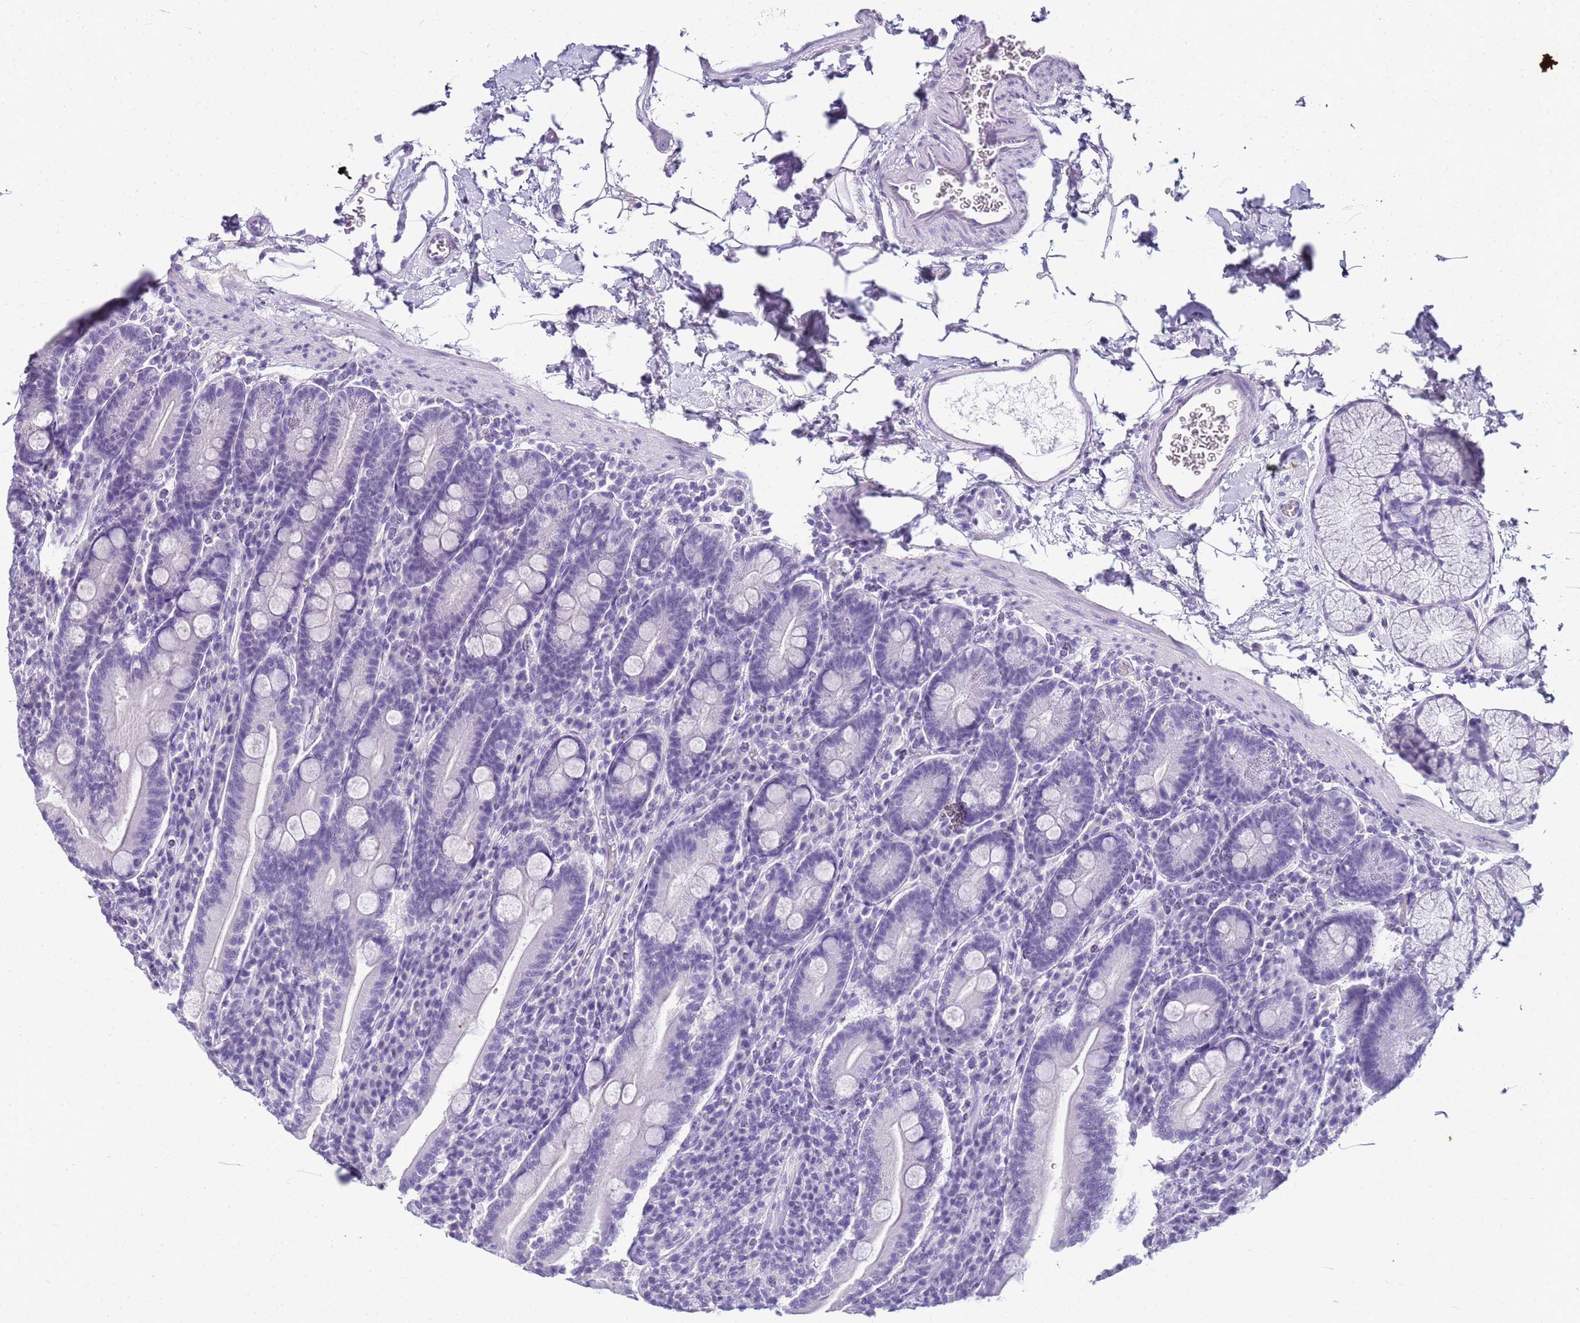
{"staining": {"intensity": "negative", "quantity": "none", "location": "none"}, "tissue": "duodenum", "cell_type": "Glandular cells", "image_type": "normal", "snomed": [{"axis": "morphology", "description": "Normal tissue, NOS"}, {"axis": "topography", "description": "Duodenum"}], "caption": "Protein analysis of benign duodenum exhibits no significant staining in glandular cells.", "gene": "CFAP100", "patient": {"sex": "male", "age": 35}}